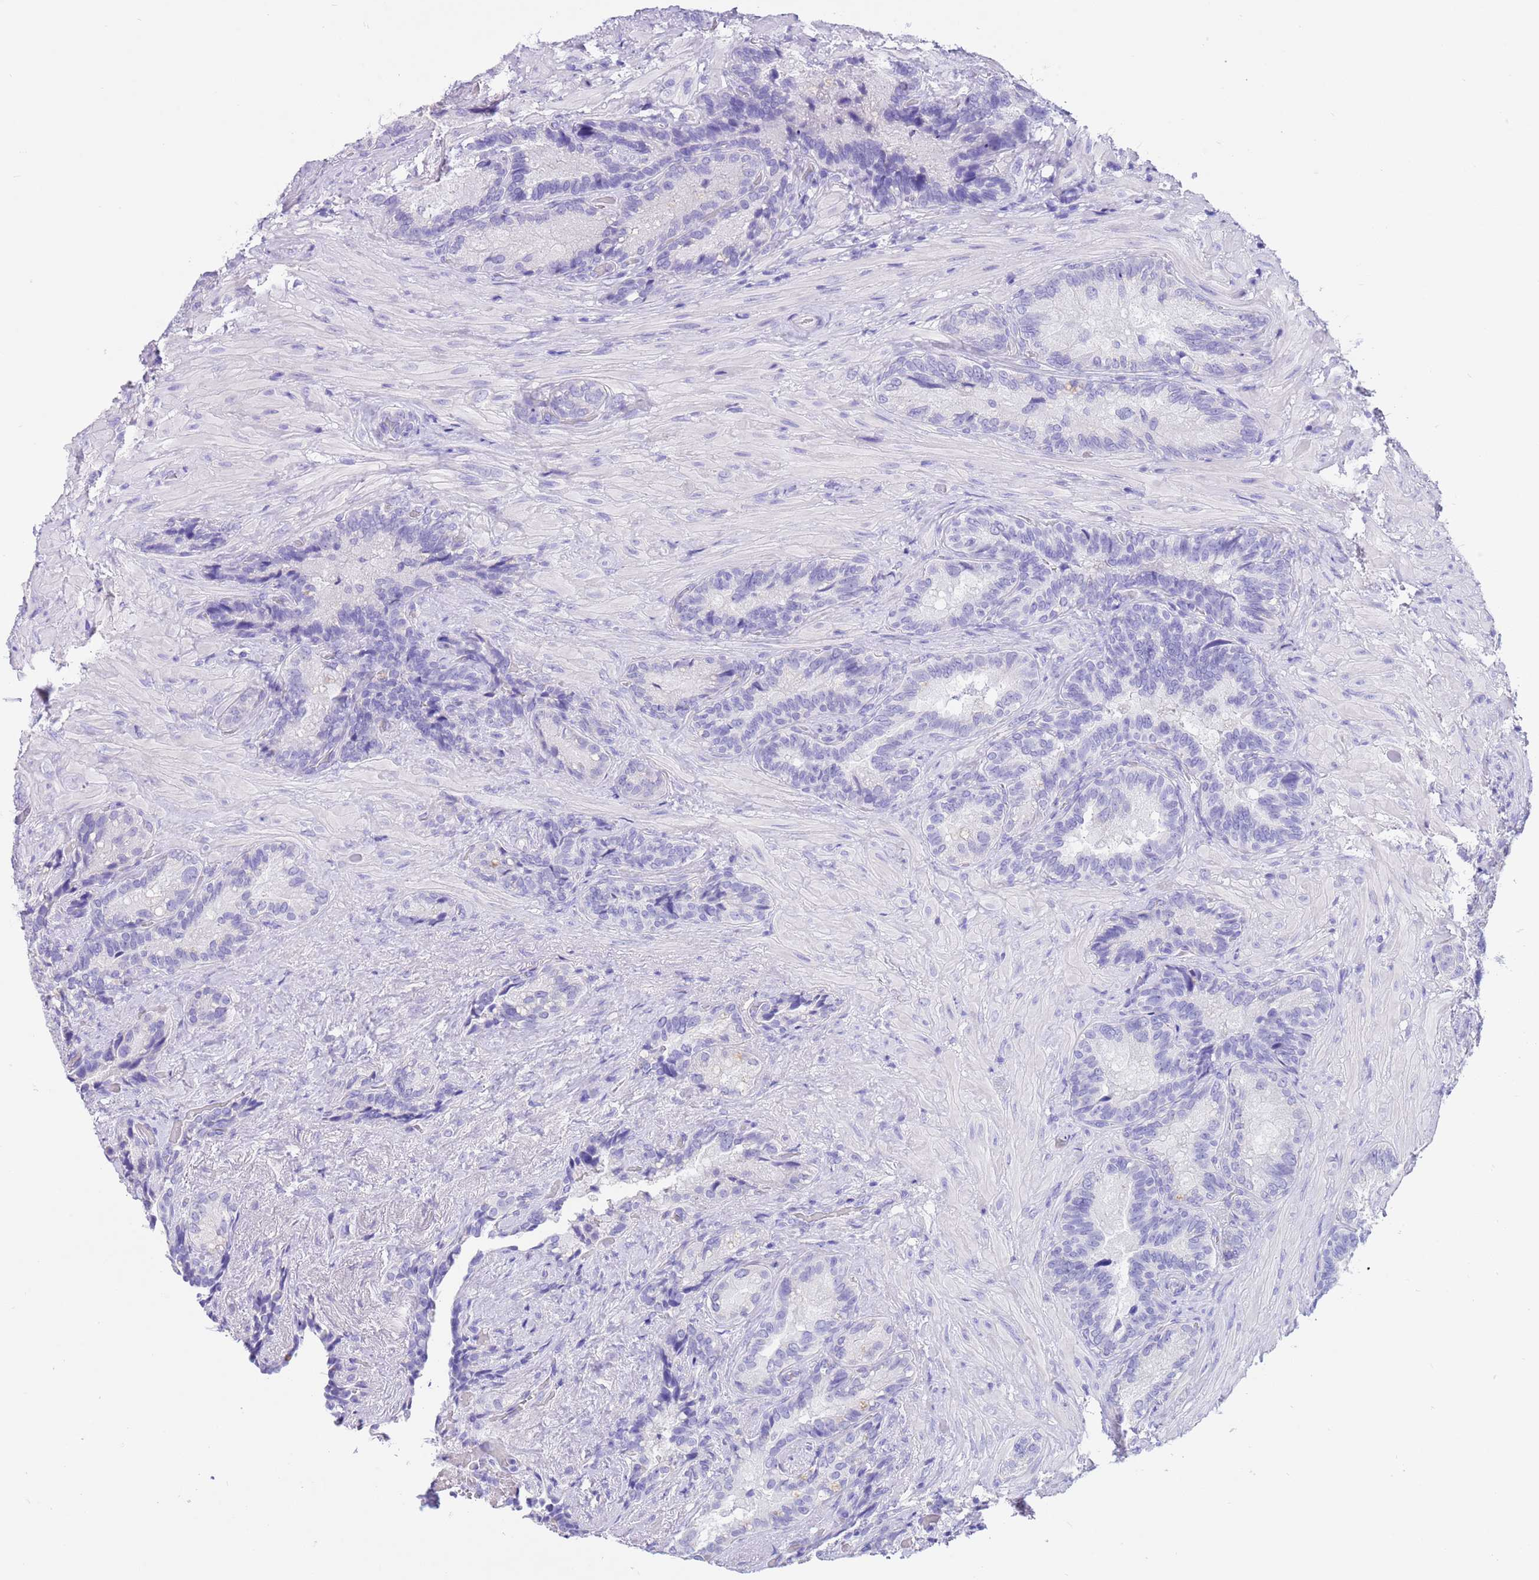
{"staining": {"intensity": "negative", "quantity": "none", "location": "none"}, "tissue": "seminal vesicle", "cell_type": "Glandular cells", "image_type": "normal", "snomed": [{"axis": "morphology", "description": "Normal tissue, NOS"}, {"axis": "topography", "description": "Seminal veicle"}], "caption": "This photomicrograph is of unremarkable seminal vesicle stained with IHC to label a protein in brown with the nuclei are counter-stained blue. There is no expression in glandular cells.", "gene": "CPB1", "patient": {"sex": "male", "age": 62}}